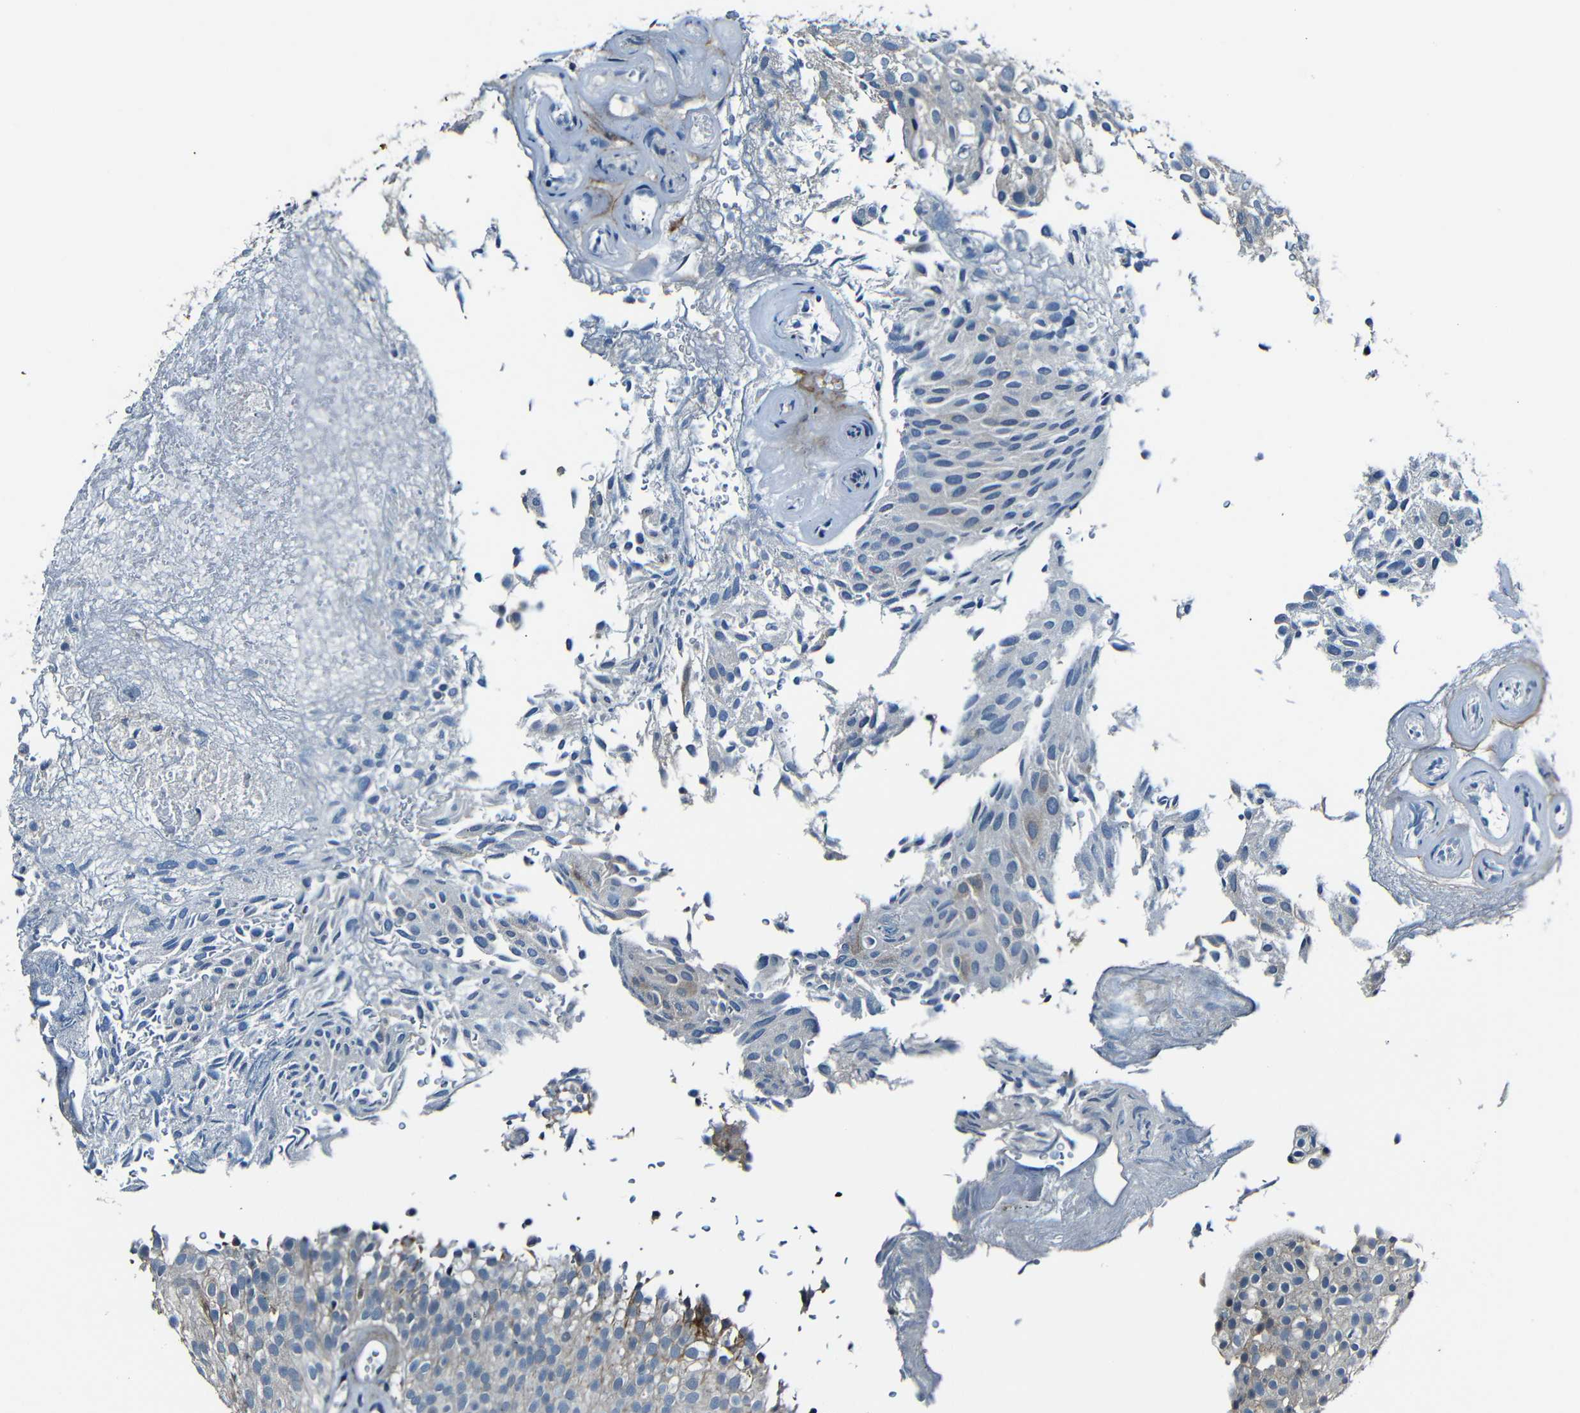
{"staining": {"intensity": "weak", "quantity": "25%-75%", "location": "cytoplasmic/membranous"}, "tissue": "urothelial cancer", "cell_type": "Tumor cells", "image_type": "cancer", "snomed": [{"axis": "morphology", "description": "Urothelial carcinoma, Low grade"}, {"axis": "topography", "description": "Urinary bladder"}], "caption": "A brown stain shows weak cytoplasmic/membranous positivity of a protein in human urothelial cancer tumor cells.", "gene": "ANK3", "patient": {"sex": "male", "age": 78}}